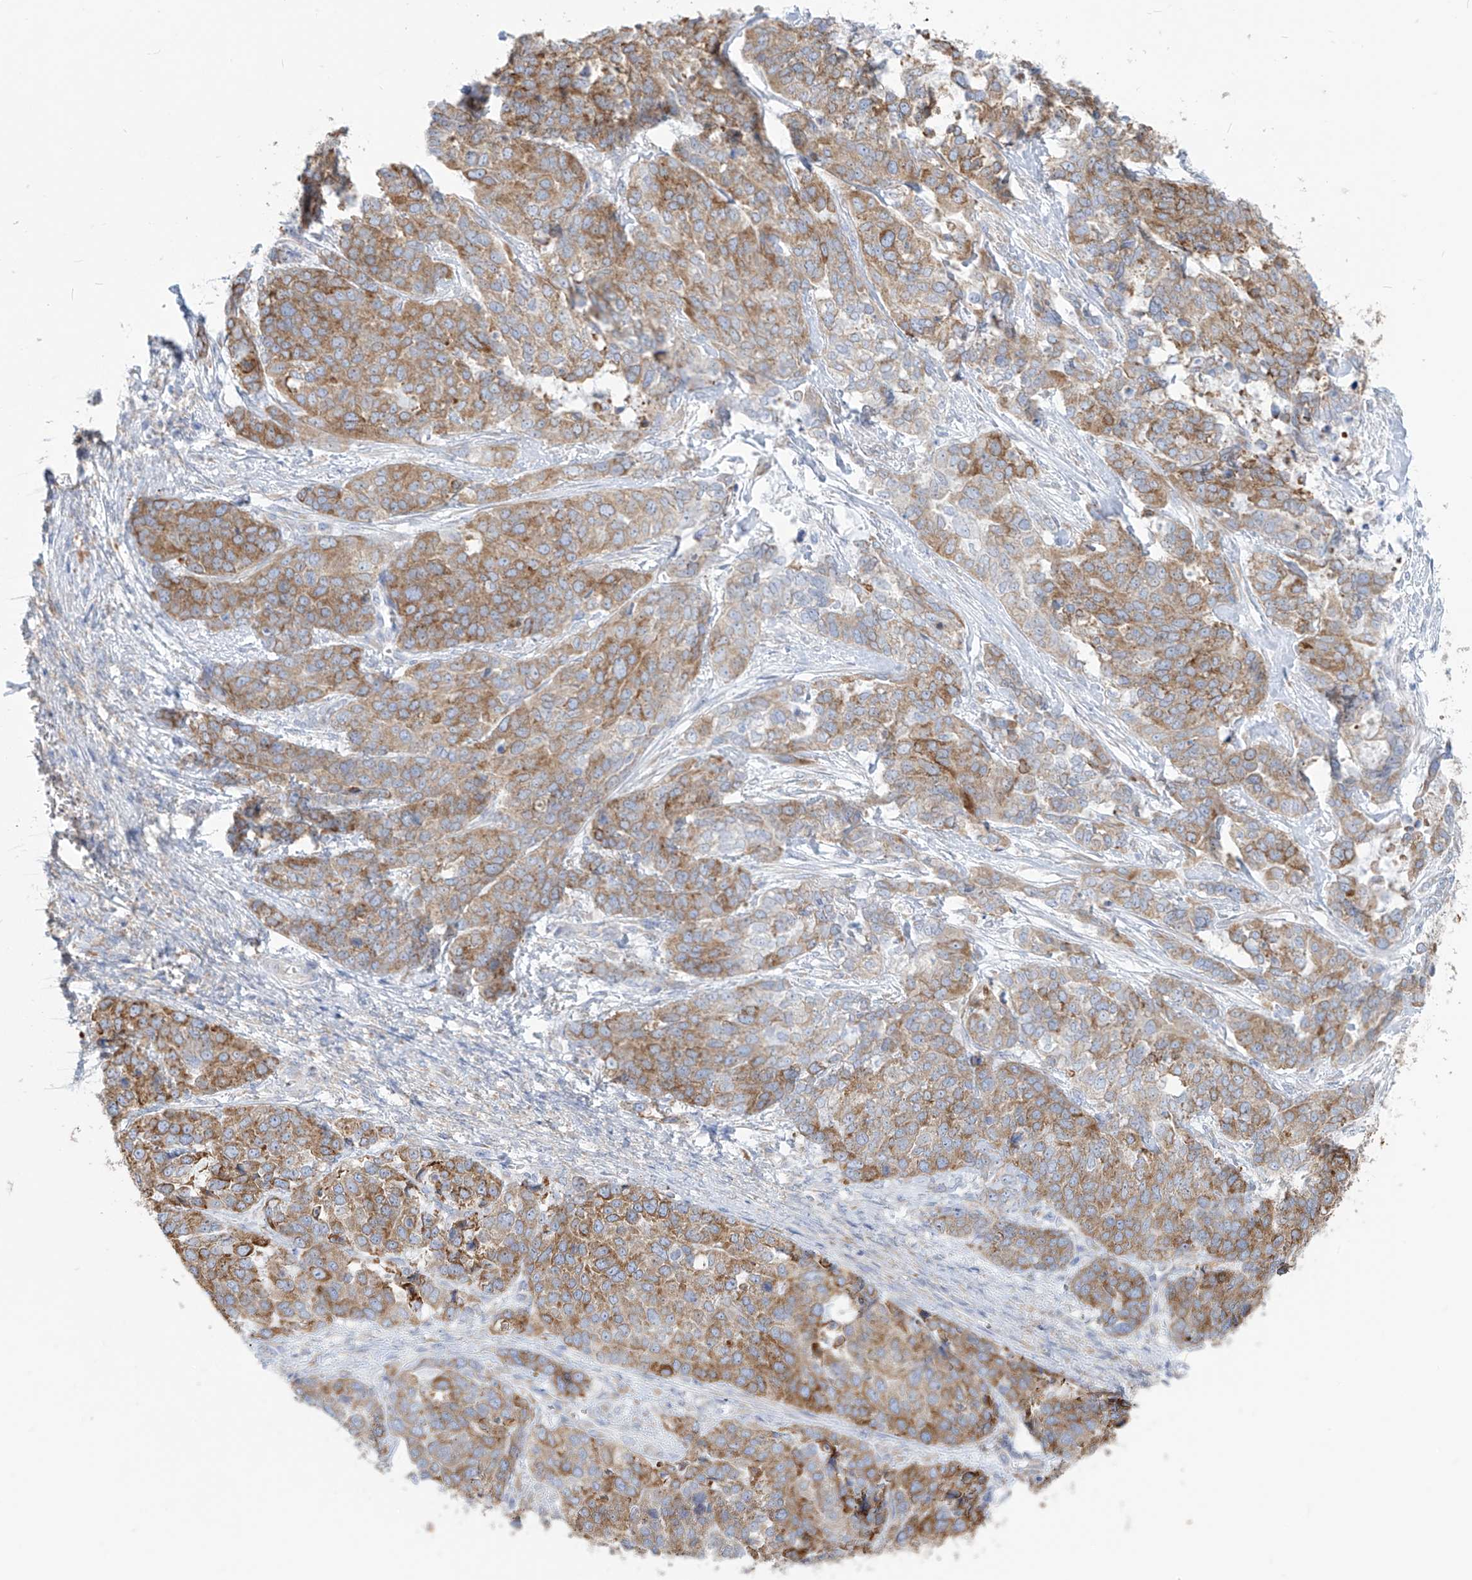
{"staining": {"intensity": "moderate", "quantity": ">75%", "location": "cytoplasmic/membranous"}, "tissue": "ovarian cancer", "cell_type": "Tumor cells", "image_type": "cancer", "snomed": [{"axis": "morphology", "description": "Cystadenocarcinoma, serous, NOS"}, {"axis": "topography", "description": "Ovary"}], "caption": "Immunohistochemistry image of neoplastic tissue: ovarian cancer stained using immunohistochemistry reveals medium levels of moderate protein expression localized specifically in the cytoplasmic/membranous of tumor cells, appearing as a cytoplasmic/membranous brown color.", "gene": "RCN2", "patient": {"sex": "female", "age": 44}}